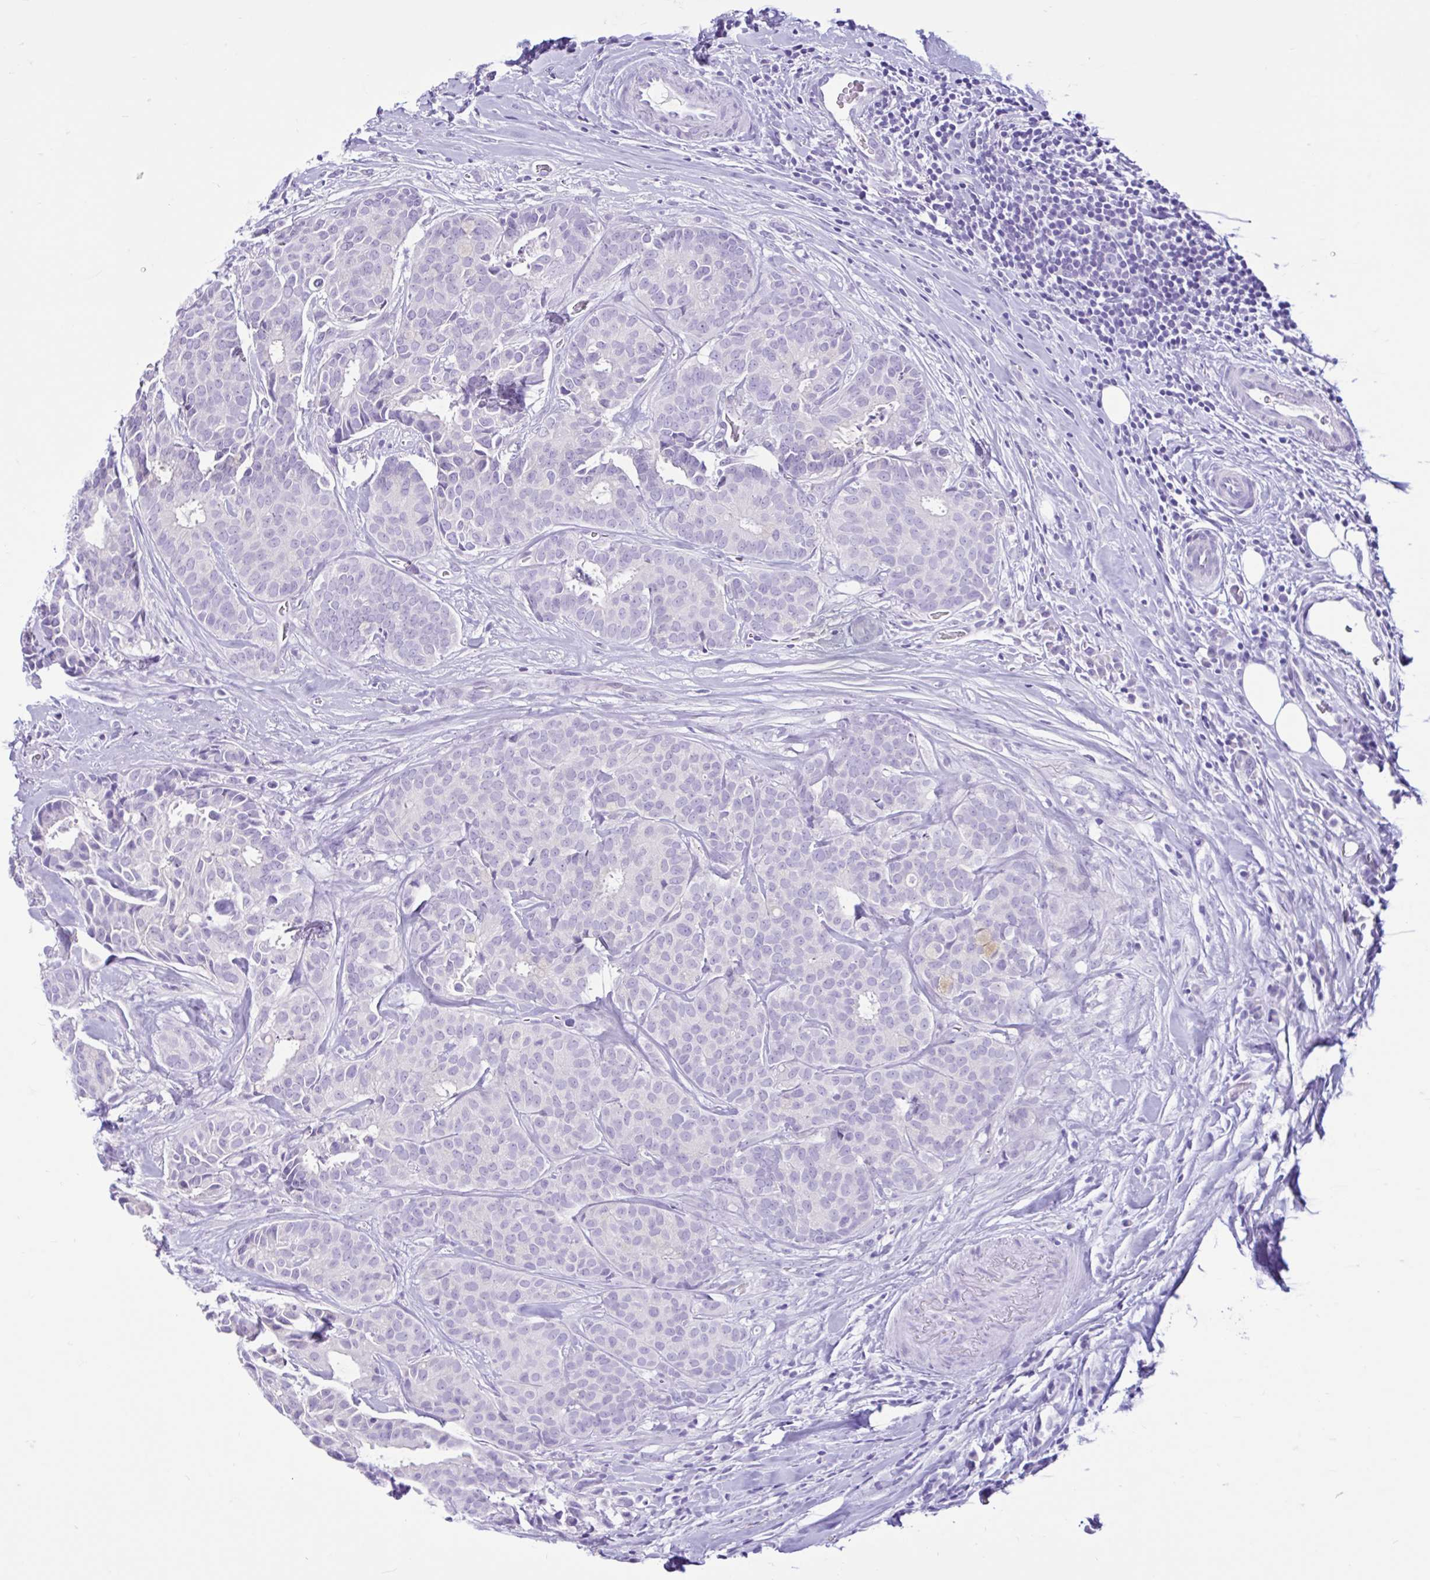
{"staining": {"intensity": "negative", "quantity": "none", "location": "none"}, "tissue": "breast cancer", "cell_type": "Tumor cells", "image_type": "cancer", "snomed": [{"axis": "morphology", "description": "Duct carcinoma"}, {"axis": "topography", "description": "Breast"}], "caption": "Micrograph shows no protein staining in tumor cells of infiltrating ductal carcinoma (breast) tissue. (Brightfield microscopy of DAB immunohistochemistry (IHC) at high magnification).", "gene": "CYP19A1", "patient": {"sex": "female", "age": 84}}